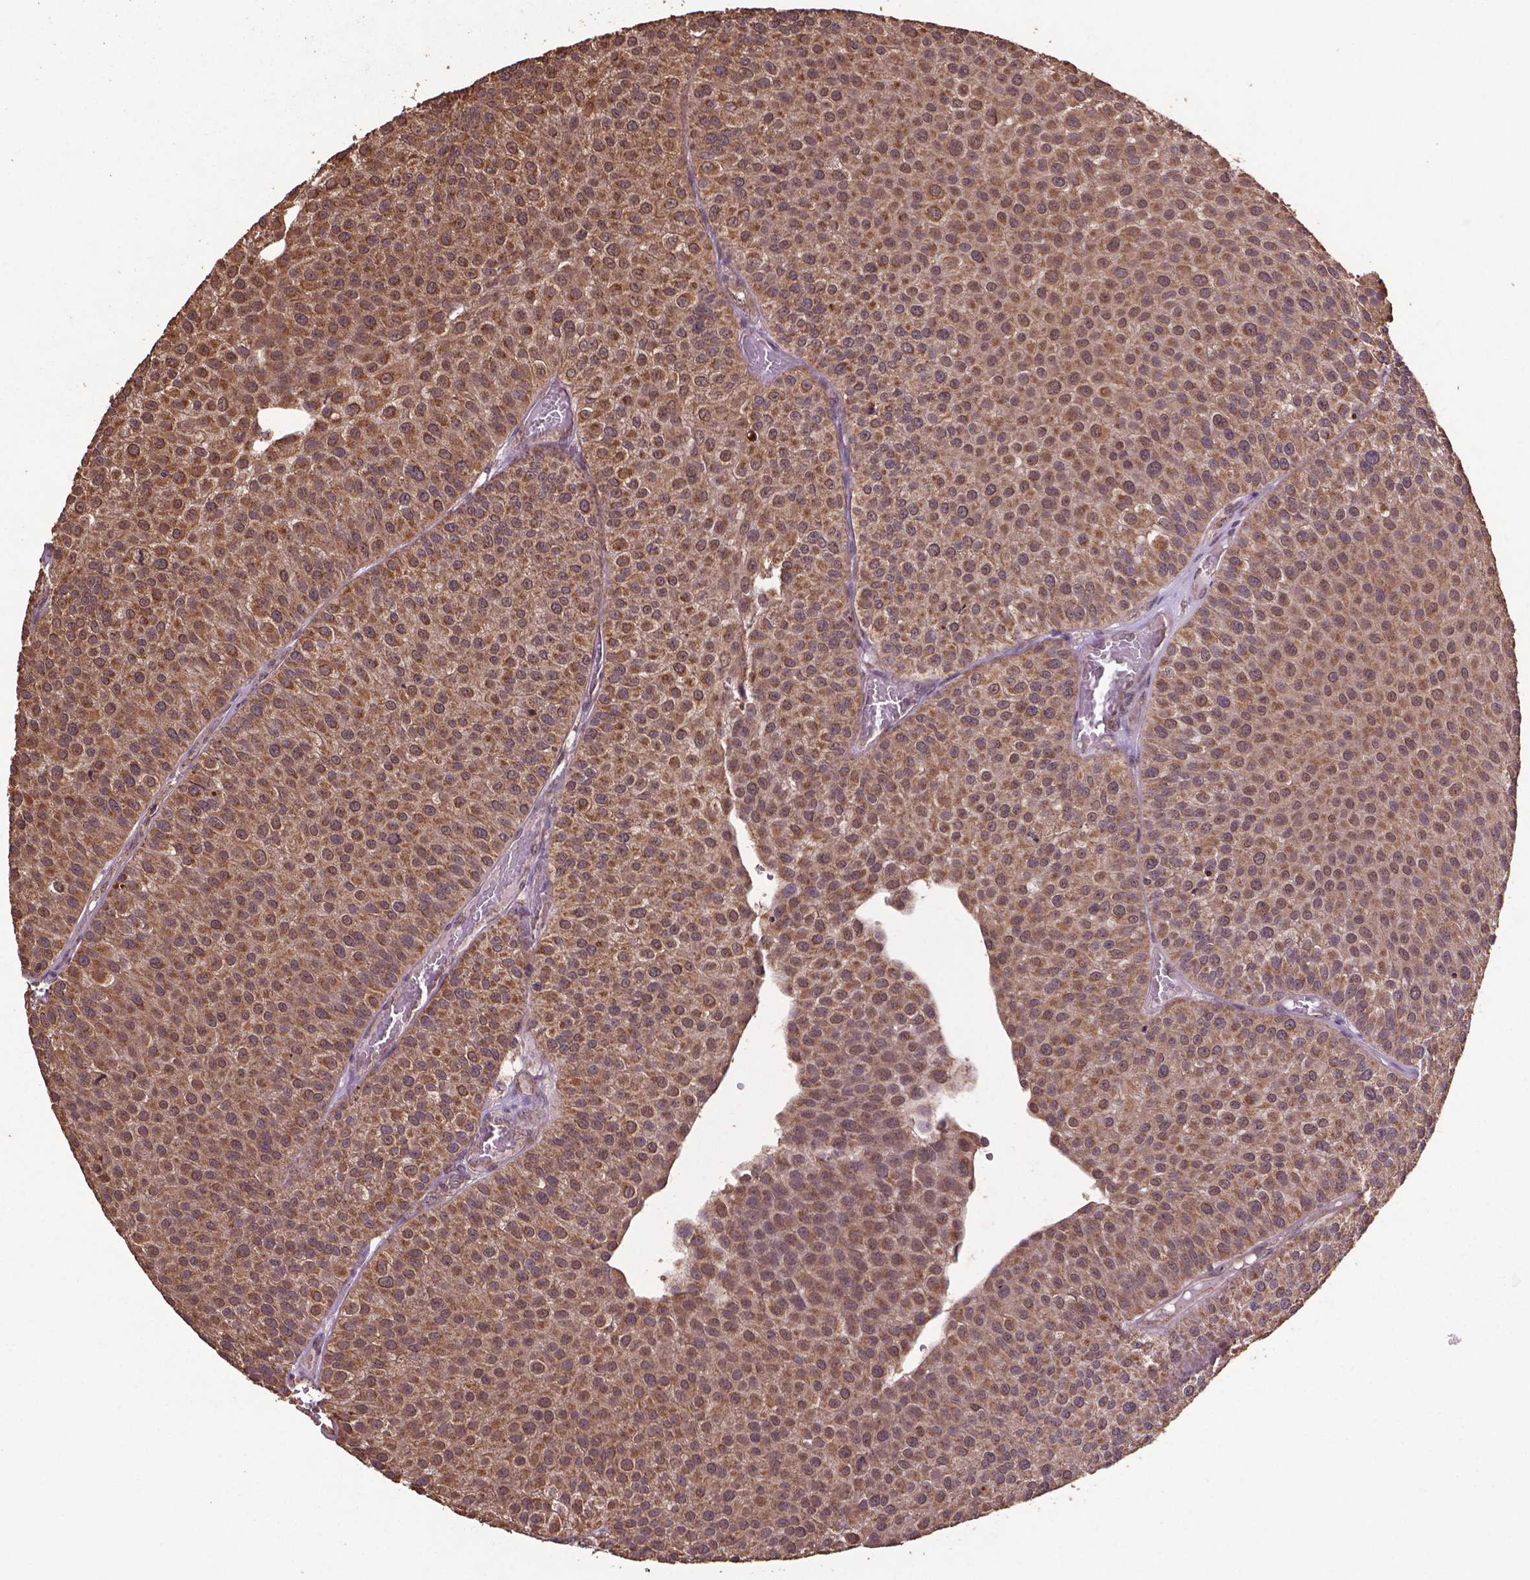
{"staining": {"intensity": "moderate", "quantity": ">75%", "location": "cytoplasmic/membranous,nuclear"}, "tissue": "urothelial cancer", "cell_type": "Tumor cells", "image_type": "cancer", "snomed": [{"axis": "morphology", "description": "Urothelial carcinoma, Low grade"}, {"axis": "topography", "description": "Urinary bladder"}], "caption": "Urothelial carcinoma (low-grade) stained for a protein (brown) shows moderate cytoplasmic/membranous and nuclear positive positivity in approximately >75% of tumor cells.", "gene": "DCAF1", "patient": {"sex": "female", "age": 87}}